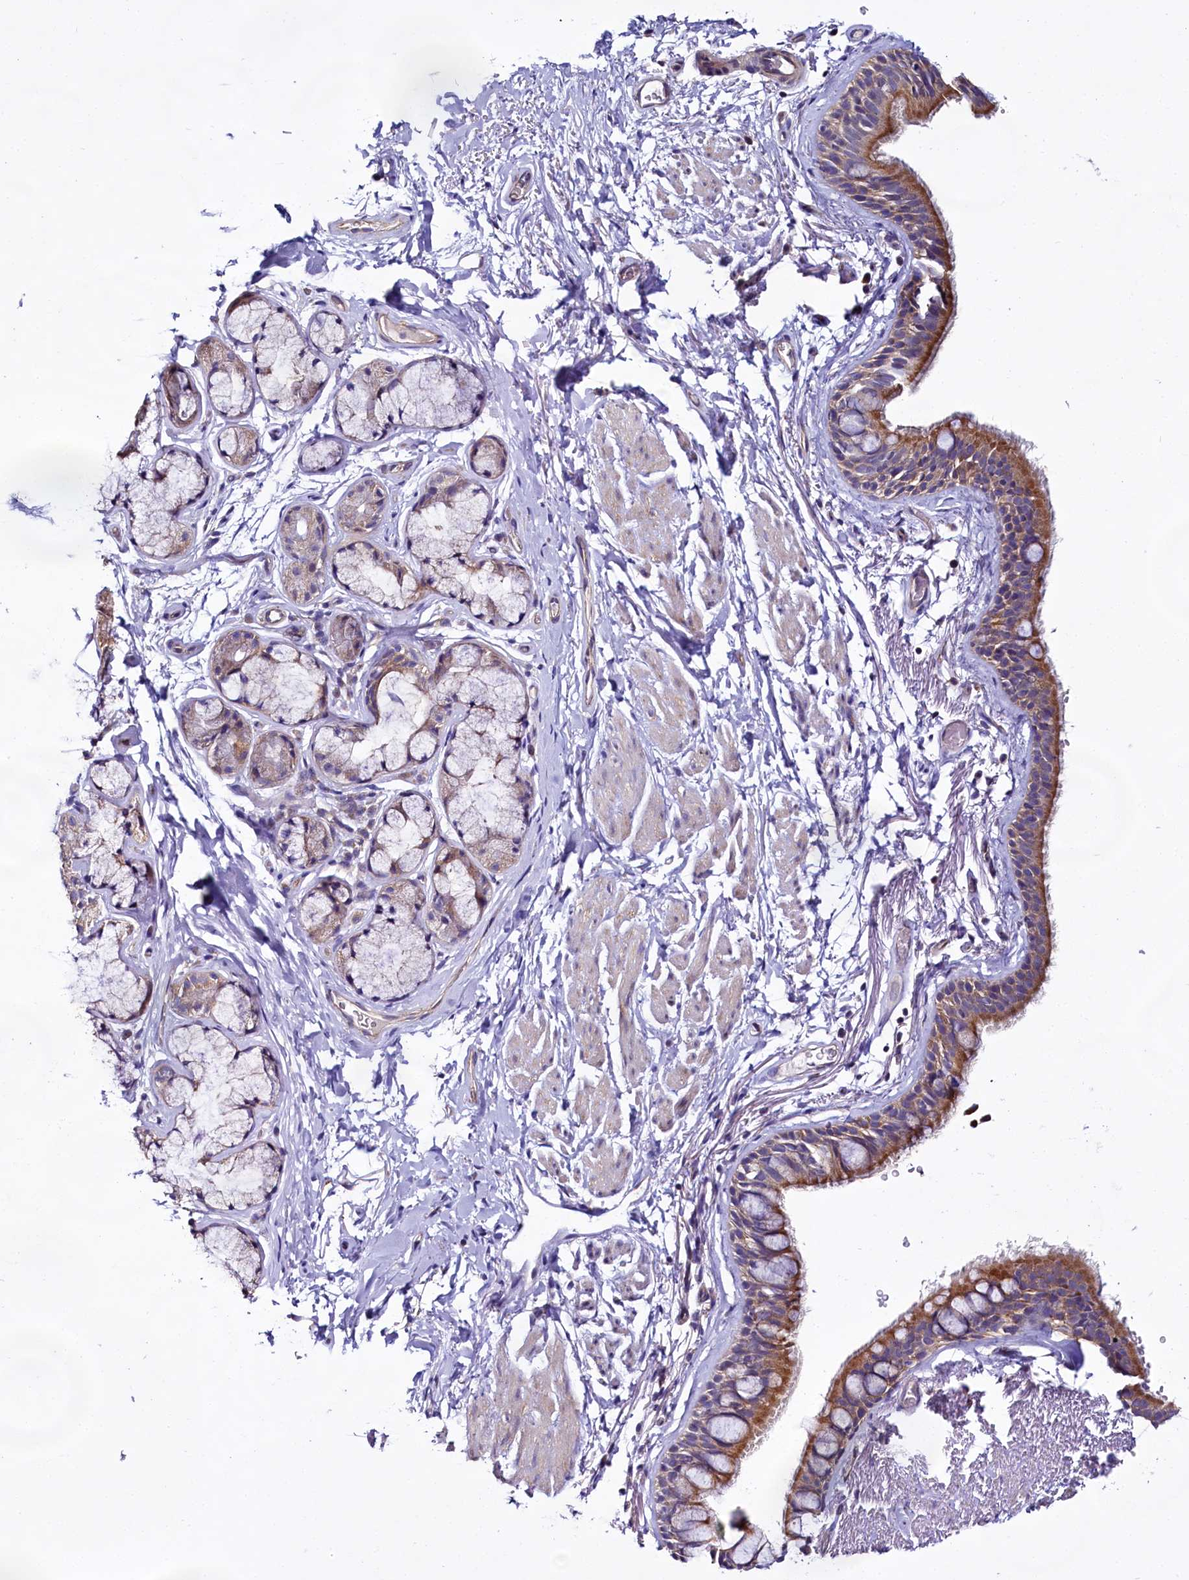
{"staining": {"intensity": "strong", "quantity": "25%-75%", "location": "cytoplasmic/membranous"}, "tissue": "bronchus", "cell_type": "Respiratory epithelial cells", "image_type": "normal", "snomed": [{"axis": "morphology", "description": "Normal tissue, NOS"}, {"axis": "topography", "description": "Cartilage tissue"}], "caption": "Brown immunohistochemical staining in normal human bronchus demonstrates strong cytoplasmic/membranous positivity in about 25%-75% of respiratory epithelial cells. The staining is performed using DAB brown chromogen to label protein expression. The nuclei are counter-stained blue using hematoxylin.", "gene": "CEP295", "patient": {"sex": "male", "age": 63}}